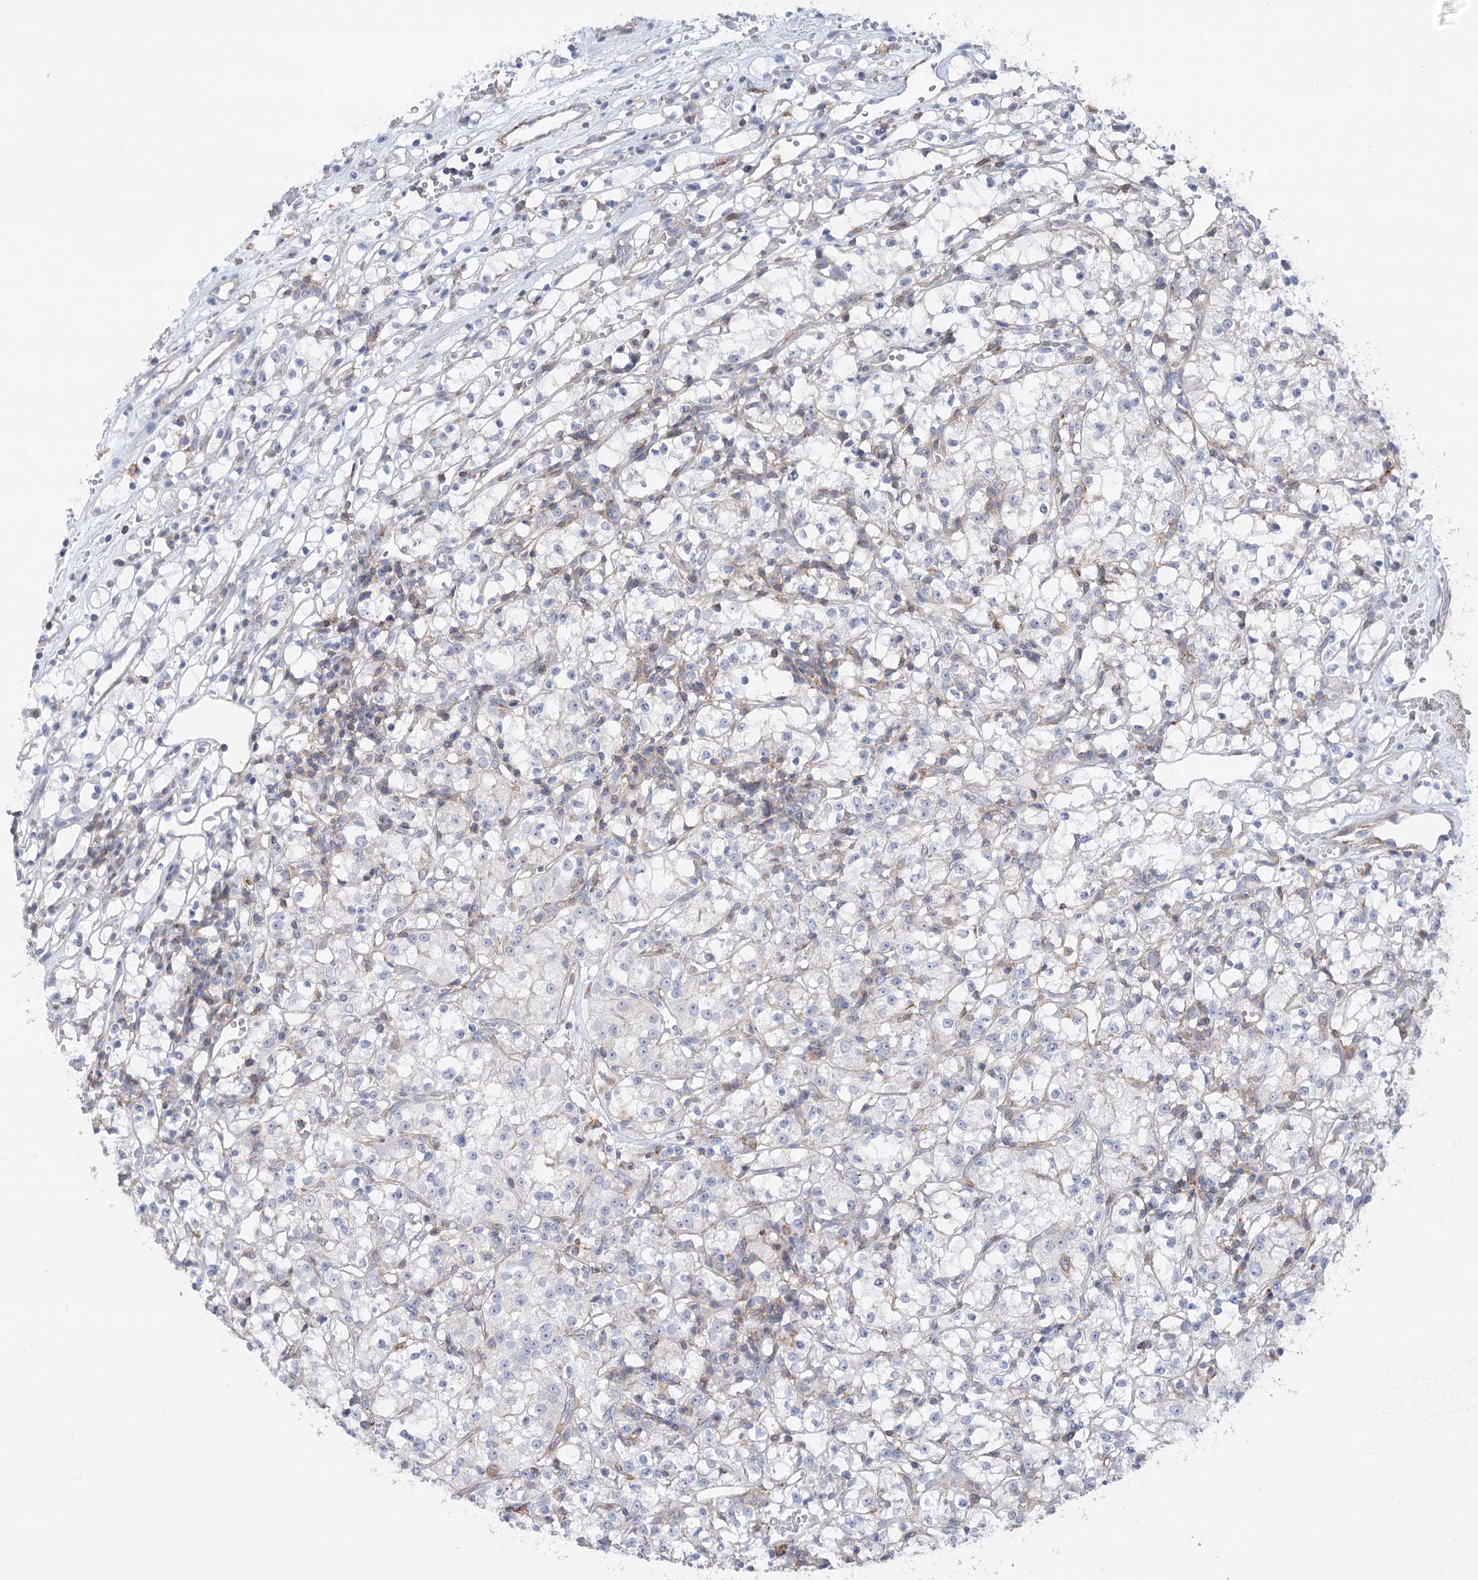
{"staining": {"intensity": "negative", "quantity": "none", "location": "none"}, "tissue": "renal cancer", "cell_type": "Tumor cells", "image_type": "cancer", "snomed": [{"axis": "morphology", "description": "Adenocarcinoma, NOS"}, {"axis": "topography", "description": "Kidney"}], "caption": "Tumor cells are negative for protein expression in human renal cancer.", "gene": "LARP1B", "patient": {"sex": "female", "age": 59}}